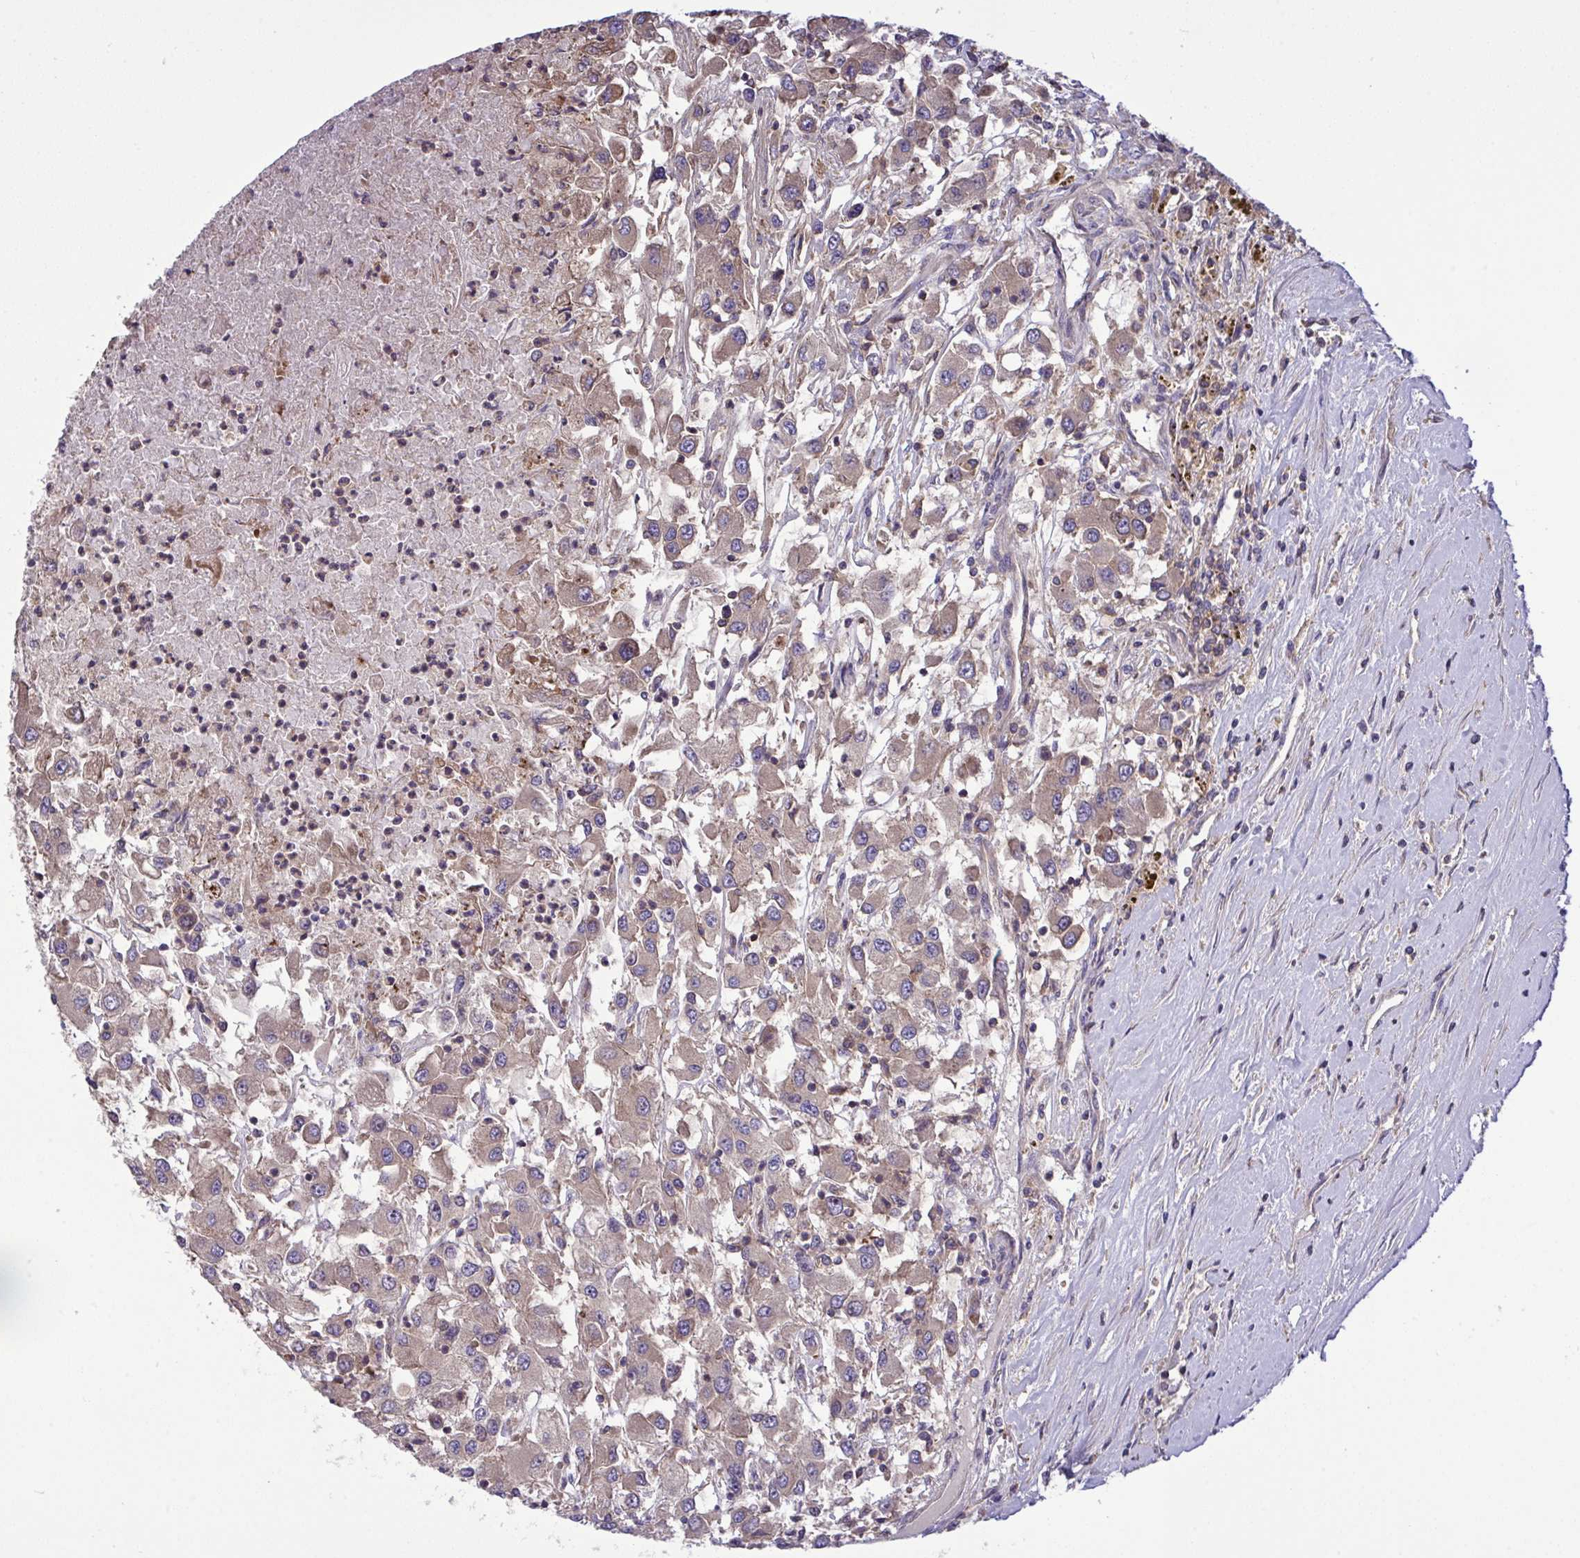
{"staining": {"intensity": "weak", "quantity": "<25%", "location": "cytoplasmic/membranous"}, "tissue": "renal cancer", "cell_type": "Tumor cells", "image_type": "cancer", "snomed": [{"axis": "morphology", "description": "Adenocarcinoma, NOS"}, {"axis": "topography", "description": "Kidney"}], "caption": "Immunohistochemistry image of renal adenocarcinoma stained for a protein (brown), which reveals no positivity in tumor cells.", "gene": "GRB14", "patient": {"sex": "female", "age": 67}}